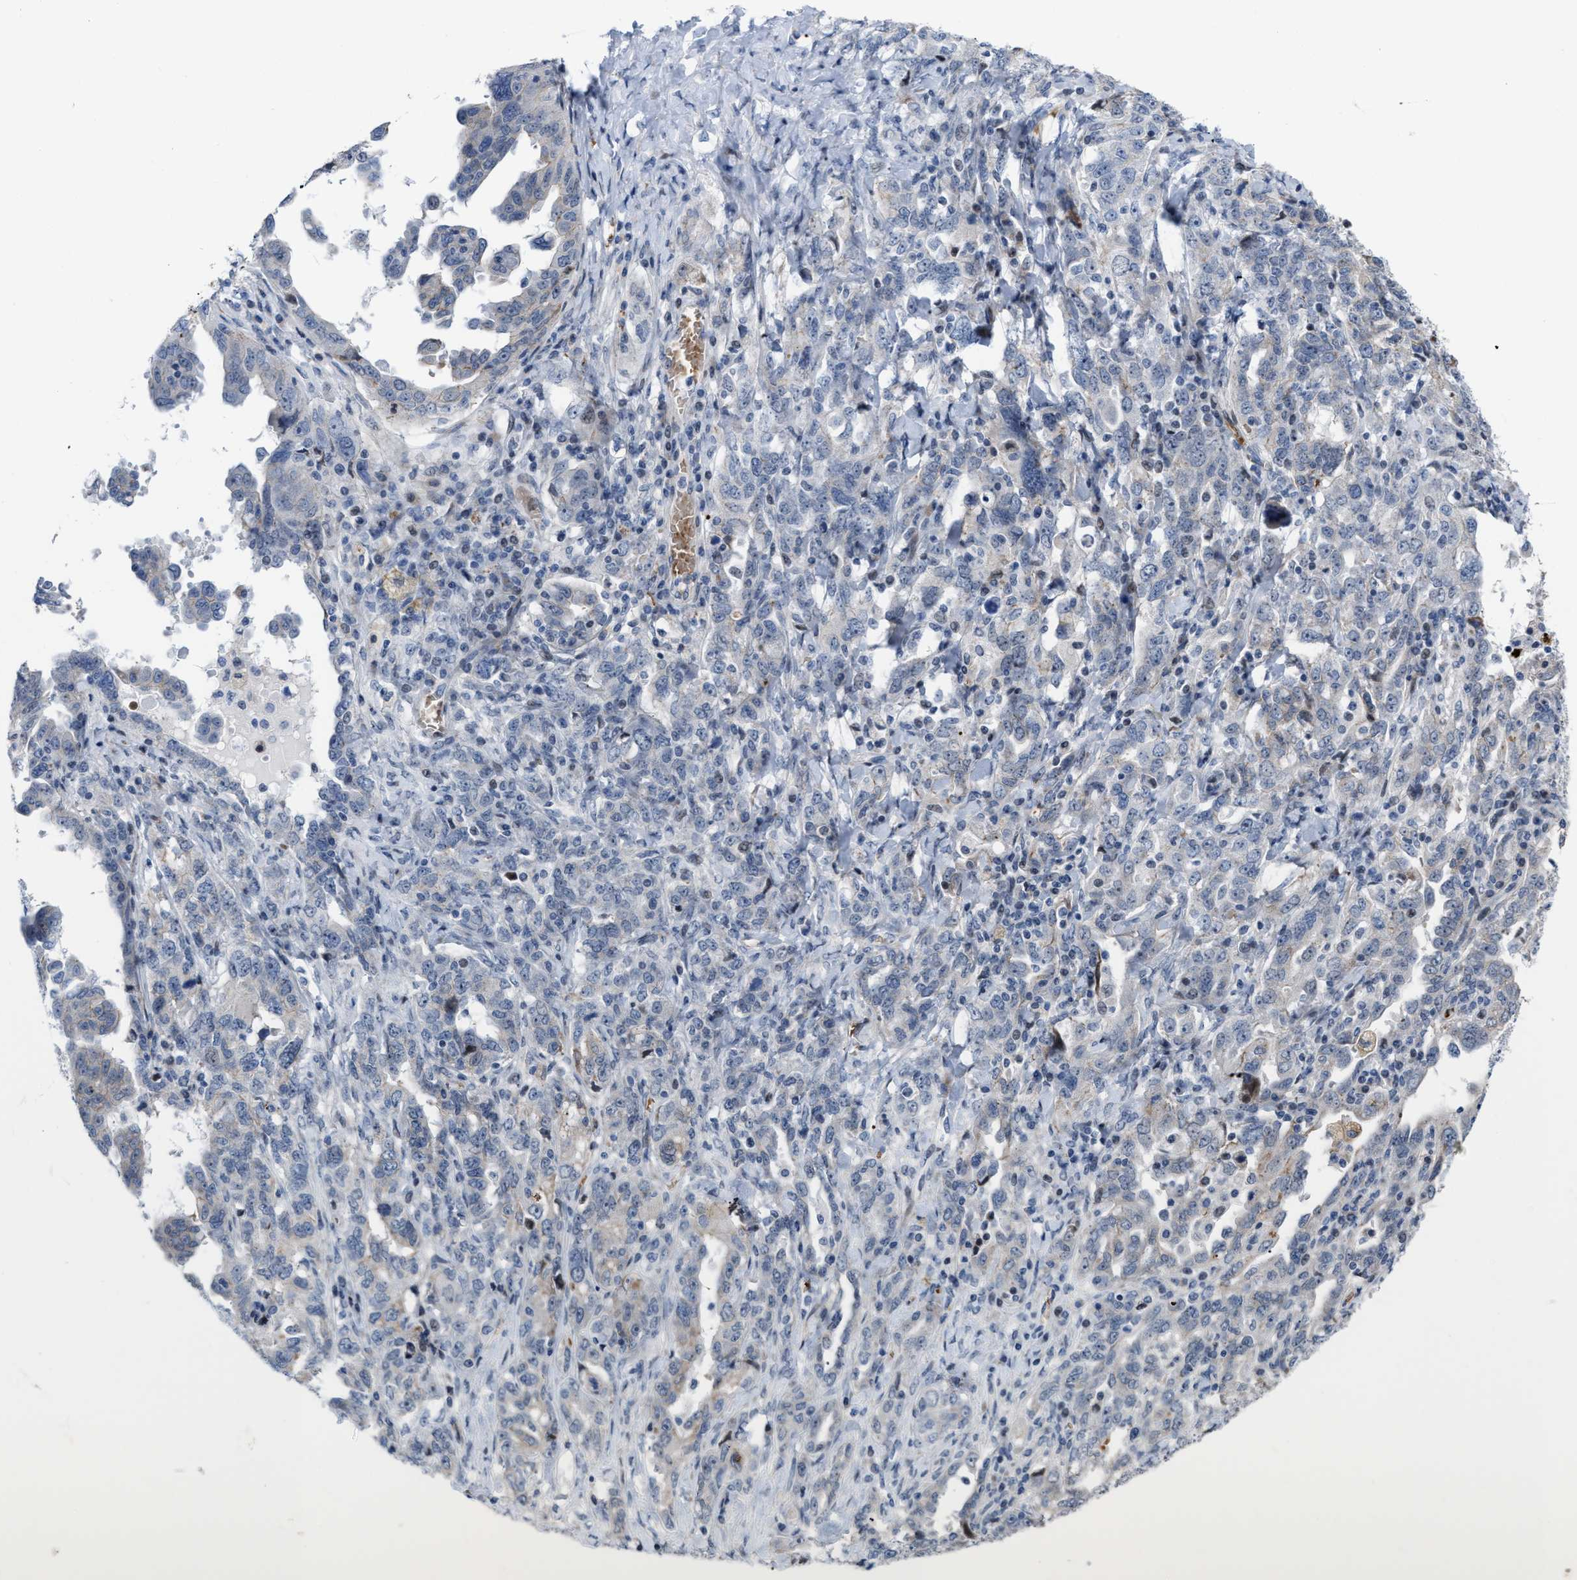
{"staining": {"intensity": "weak", "quantity": "<25%", "location": "nuclear"}, "tissue": "ovarian cancer", "cell_type": "Tumor cells", "image_type": "cancer", "snomed": [{"axis": "morphology", "description": "Carcinoma, endometroid"}, {"axis": "topography", "description": "Ovary"}], "caption": "The immunohistochemistry image has no significant expression in tumor cells of ovarian endometroid carcinoma tissue.", "gene": "POLR1F", "patient": {"sex": "female", "age": 62}}